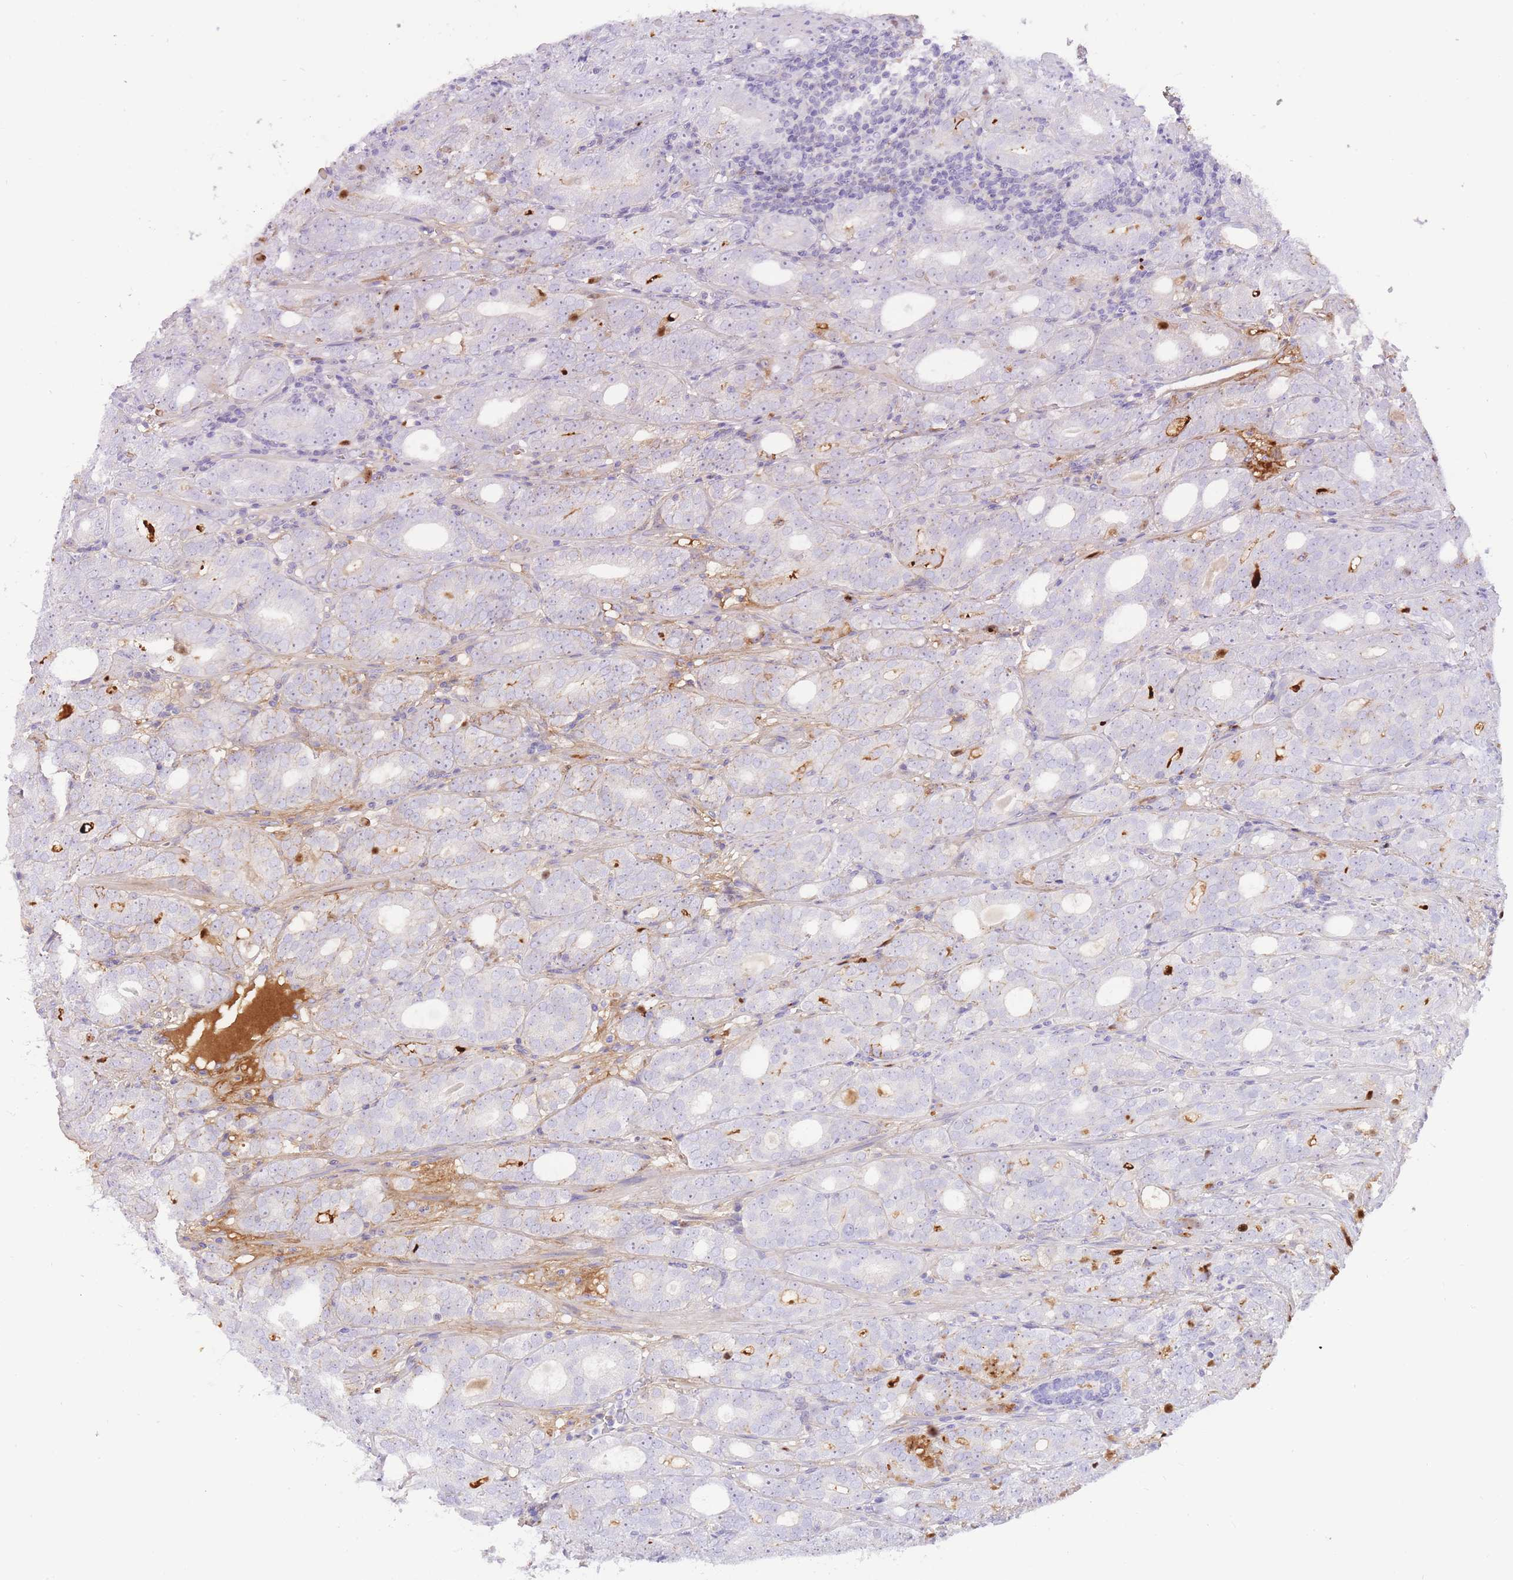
{"staining": {"intensity": "negative", "quantity": "none", "location": "none"}, "tissue": "prostate cancer", "cell_type": "Tumor cells", "image_type": "cancer", "snomed": [{"axis": "morphology", "description": "Adenocarcinoma, High grade"}, {"axis": "topography", "description": "Prostate"}], "caption": "A high-resolution histopathology image shows immunohistochemistry (IHC) staining of prostate cancer (high-grade adenocarcinoma), which reveals no significant staining in tumor cells.", "gene": "HRG", "patient": {"sex": "male", "age": 64}}